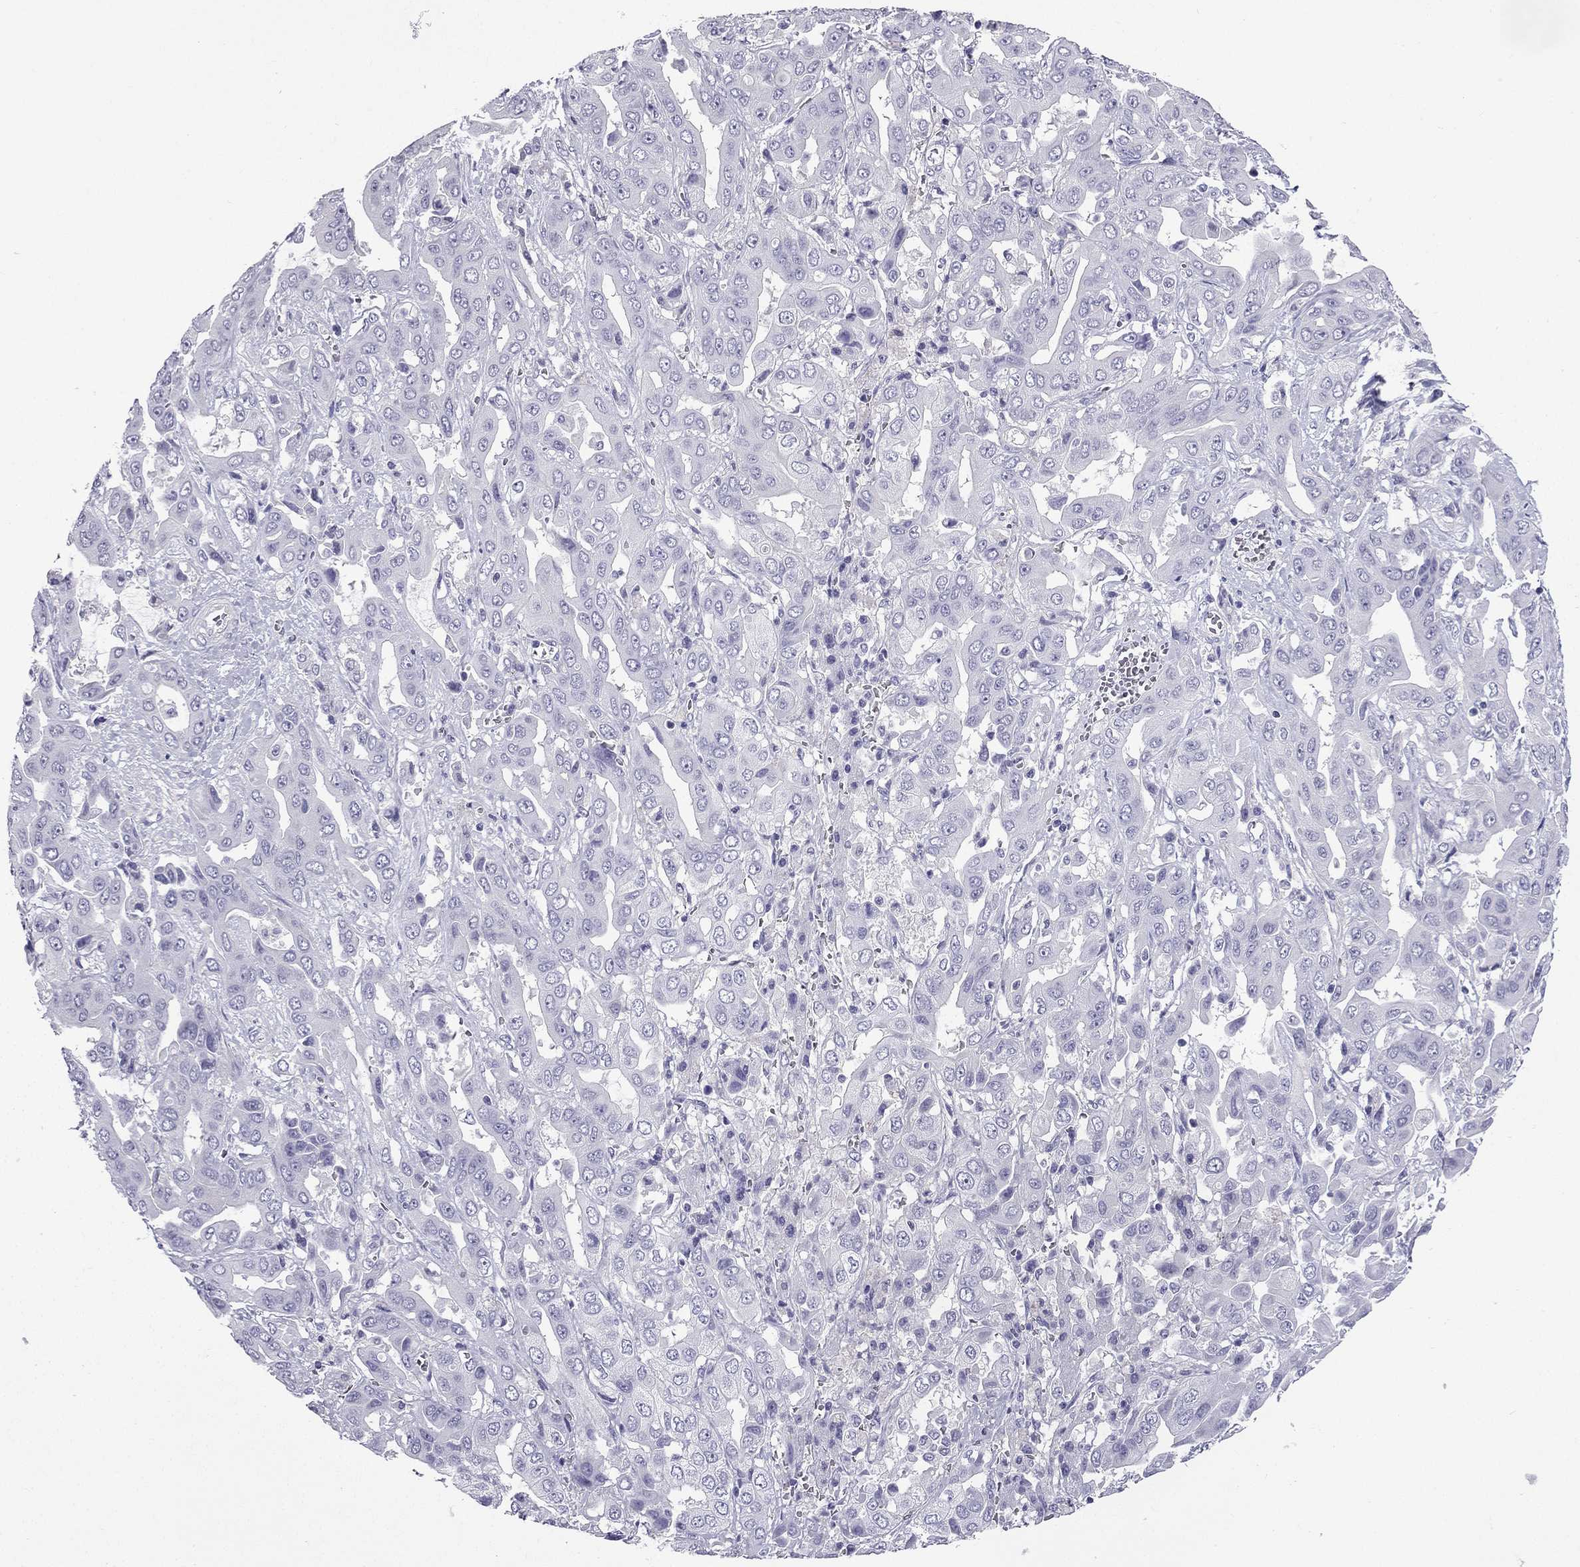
{"staining": {"intensity": "negative", "quantity": "none", "location": "none"}, "tissue": "liver cancer", "cell_type": "Tumor cells", "image_type": "cancer", "snomed": [{"axis": "morphology", "description": "Cholangiocarcinoma"}, {"axis": "topography", "description": "Liver"}], "caption": "Liver cholangiocarcinoma was stained to show a protein in brown. There is no significant positivity in tumor cells. The staining was performed using DAB to visualize the protein expression in brown, while the nuclei were stained in blue with hematoxylin (Magnification: 20x).", "gene": "GJA8", "patient": {"sex": "female", "age": 52}}